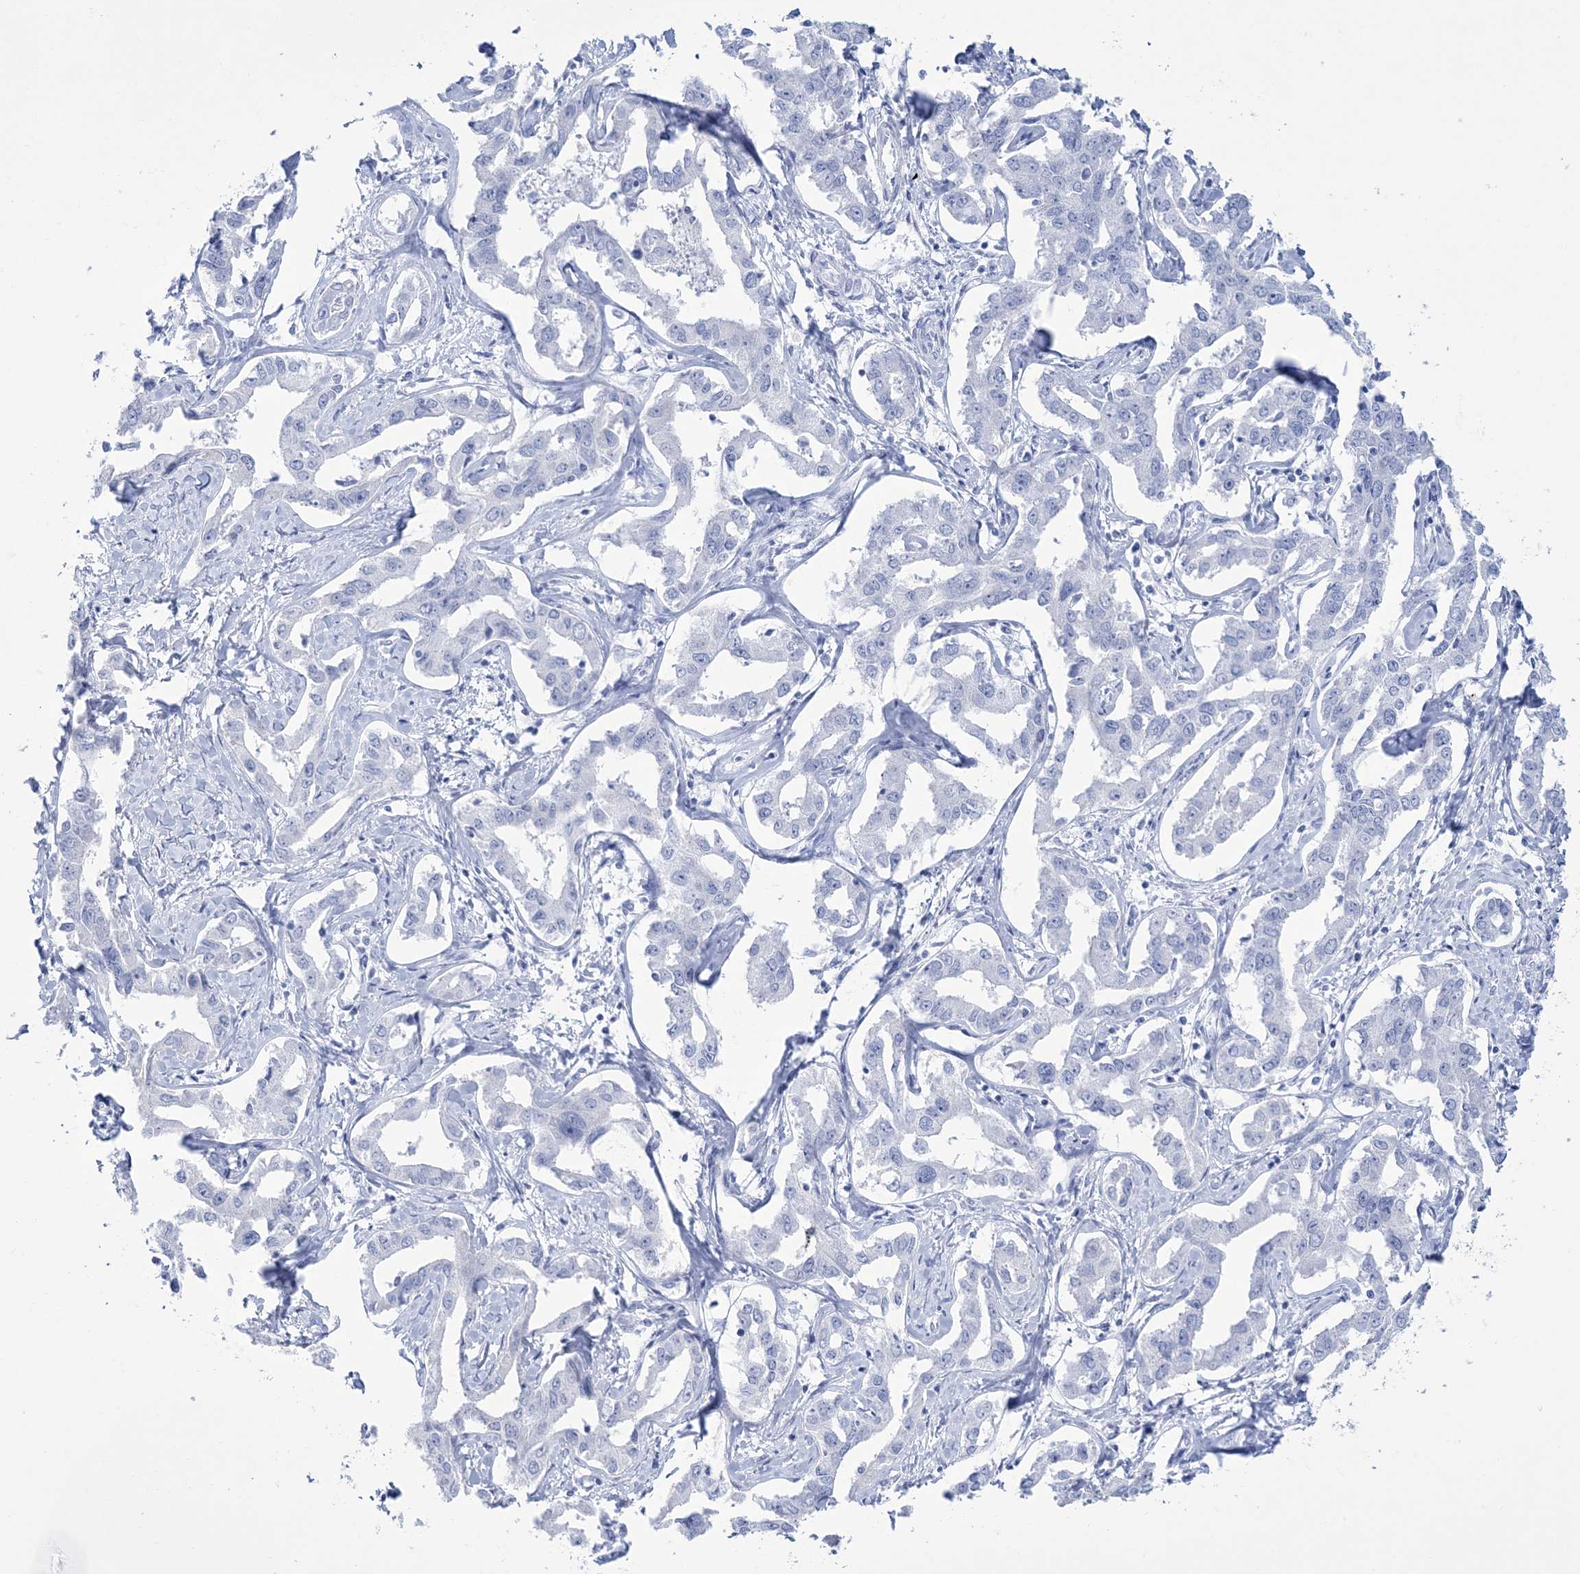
{"staining": {"intensity": "negative", "quantity": "none", "location": "none"}, "tissue": "liver cancer", "cell_type": "Tumor cells", "image_type": "cancer", "snomed": [{"axis": "morphology", "description": "Cholangiocarcinoma"}, {"axis": "topography", "description": "Liver"}], "caption": "Tumor cells show no significant protein positivity in liver cholangiocarcinoma.", "gene": "RBP2", "patient": {"sex": "male", "age": 59}}